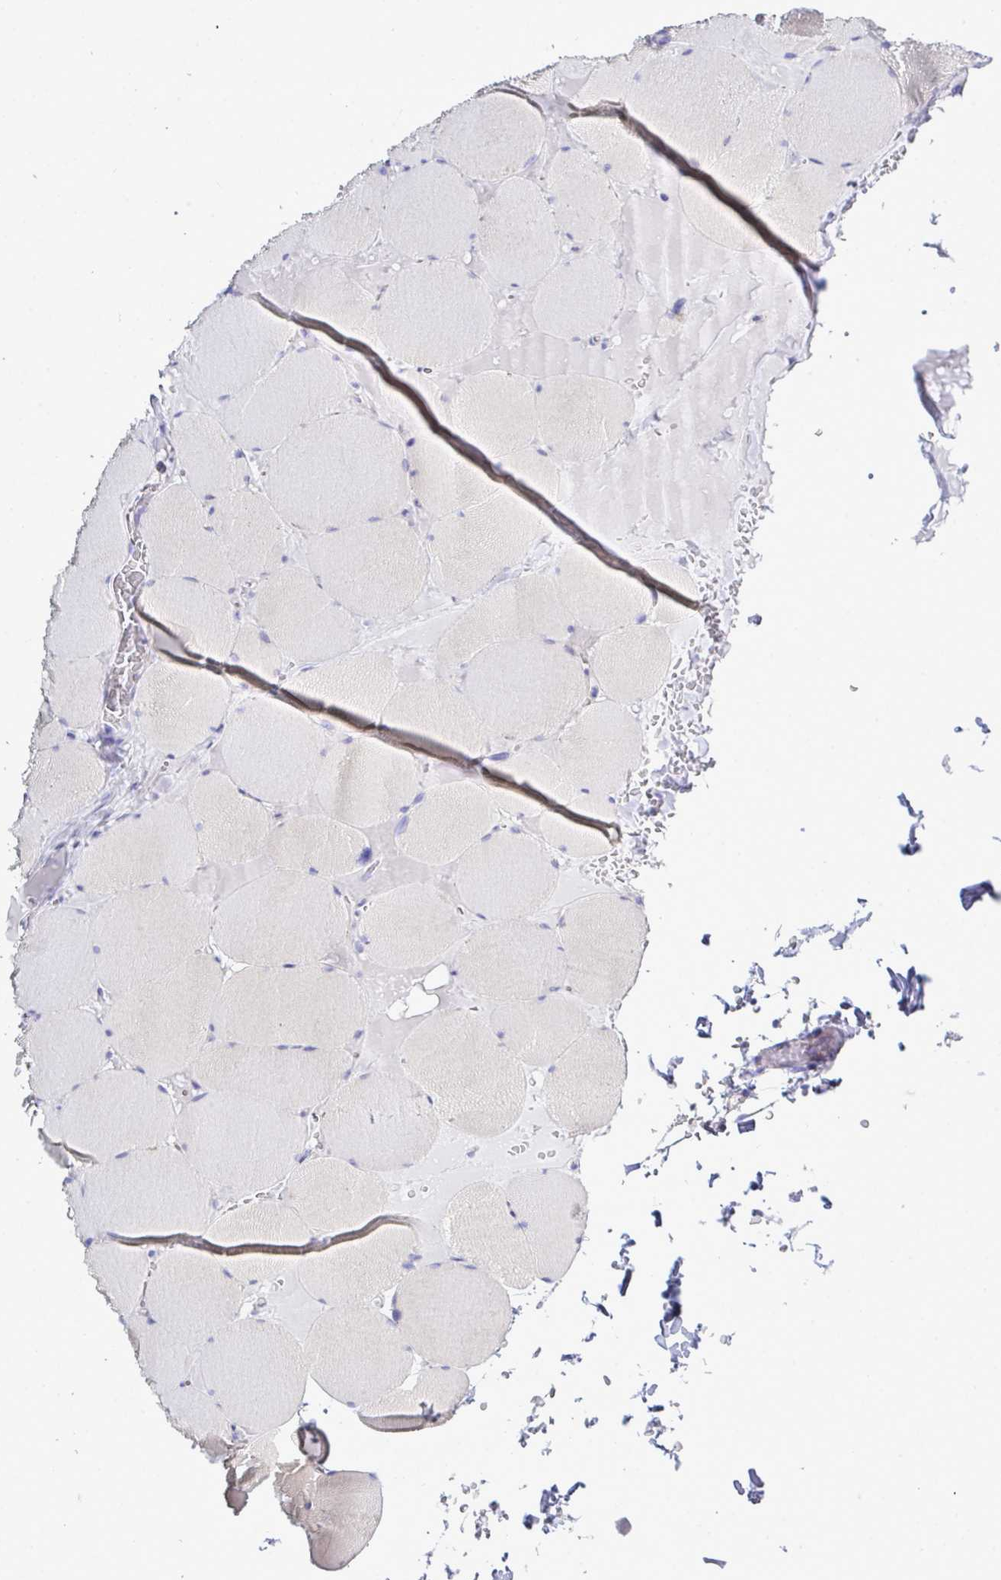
{"staining": {"intensity": "negative", "quantity": "none", "location": "none"}, "tissue": "skeletal muscle", "cell_type": "Myocytes", "image_type": "normal", "snomed": [{"axis": "morphology", "description": "Normal tissue, NOS"}, {"axis": "topography", "description": "Skeletal muscle"}, {"axis": "topography", "description": "Head-Neck"}], "caption": "Myocytes are negative for brown protein staining in unremarkable skeletal muscle. (Immunohistochemistry (ihc), brightfield microscopy, high magnification).", "gene": "MED11", "patient": {"sex": "male", "age": 66}}